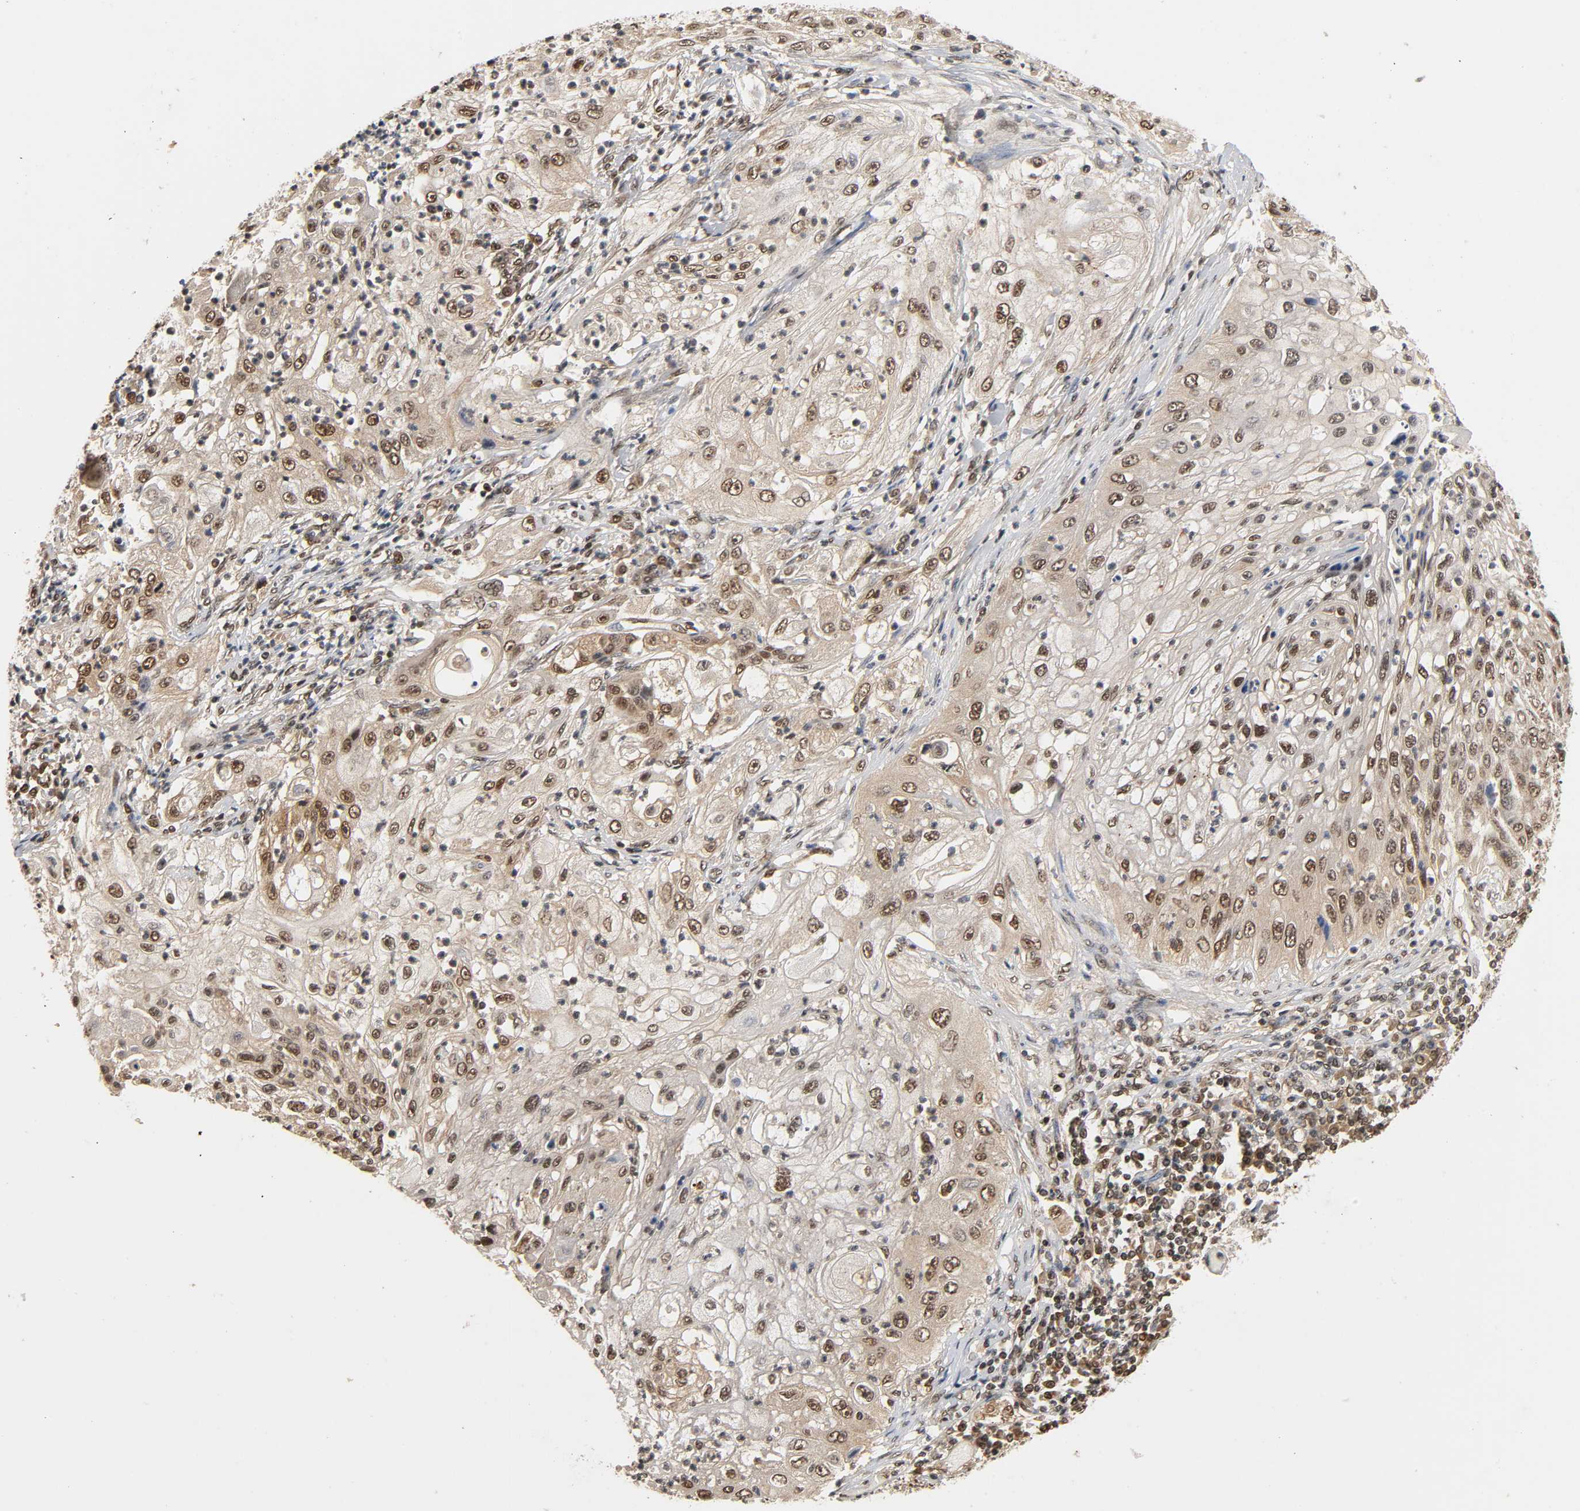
{"staining": {"intensity": "moderate", "quantity": "25%-75%", "location": "nuclear"}, "tissue": "lung cancer", "cell_type": "Tumor cells", "image_type": "cancer", "snomed": [{"axis": "morphology", "description": "Inflammation, NOS"}, {"axis": "morphology", "description": "Squamous cell carcinoma, NOS"}, {"axis": "topography", "description": "Lymph node"}, {"axis": "topography", "description": "Soft tissue"}, {"axis": "topography", "description": "Lung"}], "caption": "DAB immunohistochemical staining of squamous cell carcinoma (lung) shows moderate nuclear protein expression in approximately 25%-75% of tumor cells.", "gene": "UBC", "patient": {"sex": "male", "age": 66}}